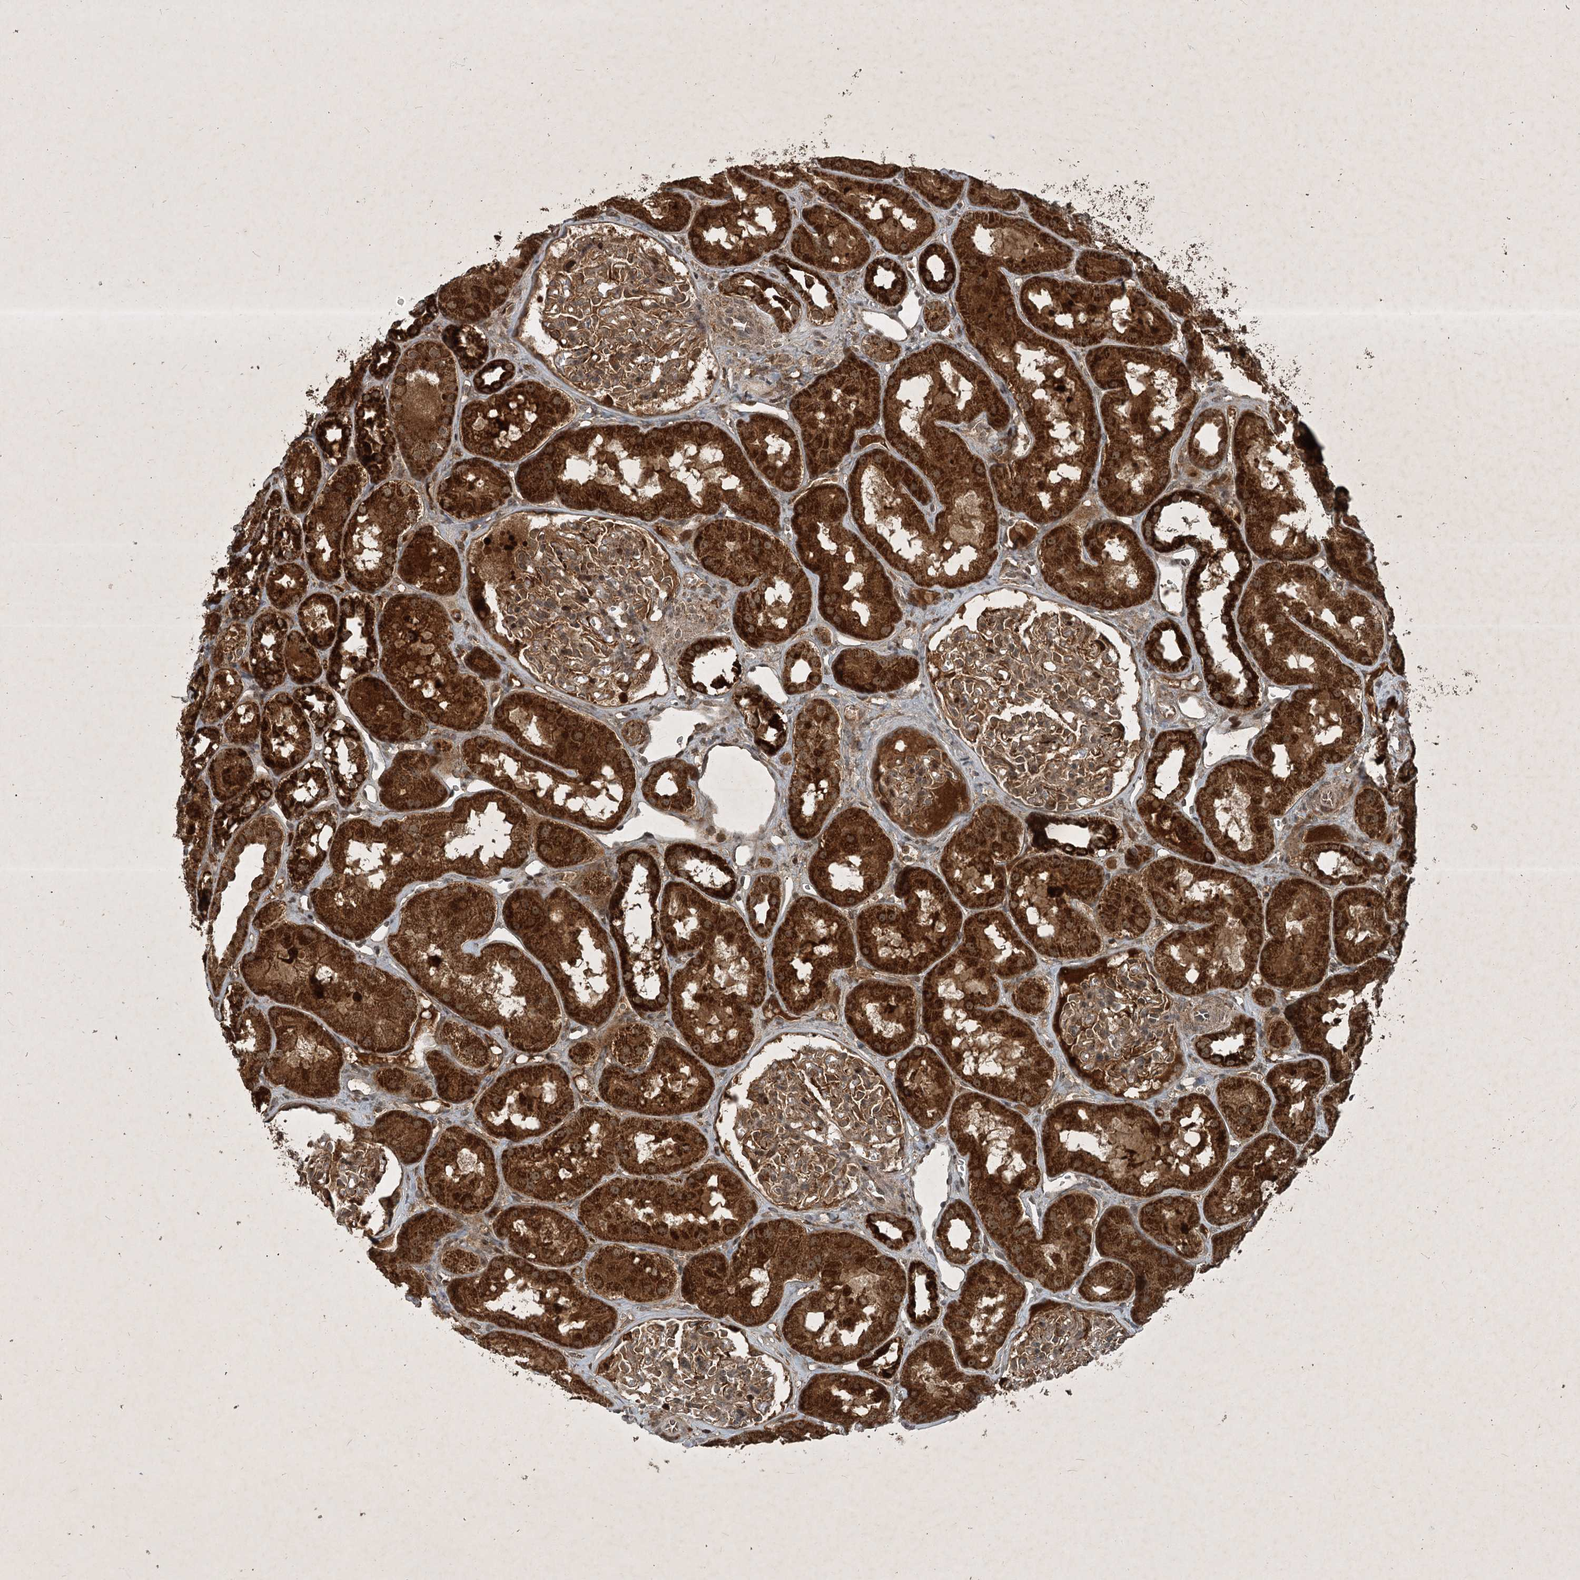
{"staining": {"intensity": "moderate", "quantity": ">75%", "location": "cytoplasmic/membranous"}, "tissue": "kidney", "cell_type": "Cells in glomeruli", "image_type": "normal", "snomed": [{"axis": "morphology", "description": "Normal tissue, NOS"}, {"axis": "topography", "description": "Kidney"}], "caption": "This is a photomicrograph of immunohistochemistry staining of benign kidney, which shows moderate staining in the cytoplasmic/membranous of cells in glomeruli.", "gene": "UNC93A", "patient": {"sex": "male", "age": 16}}